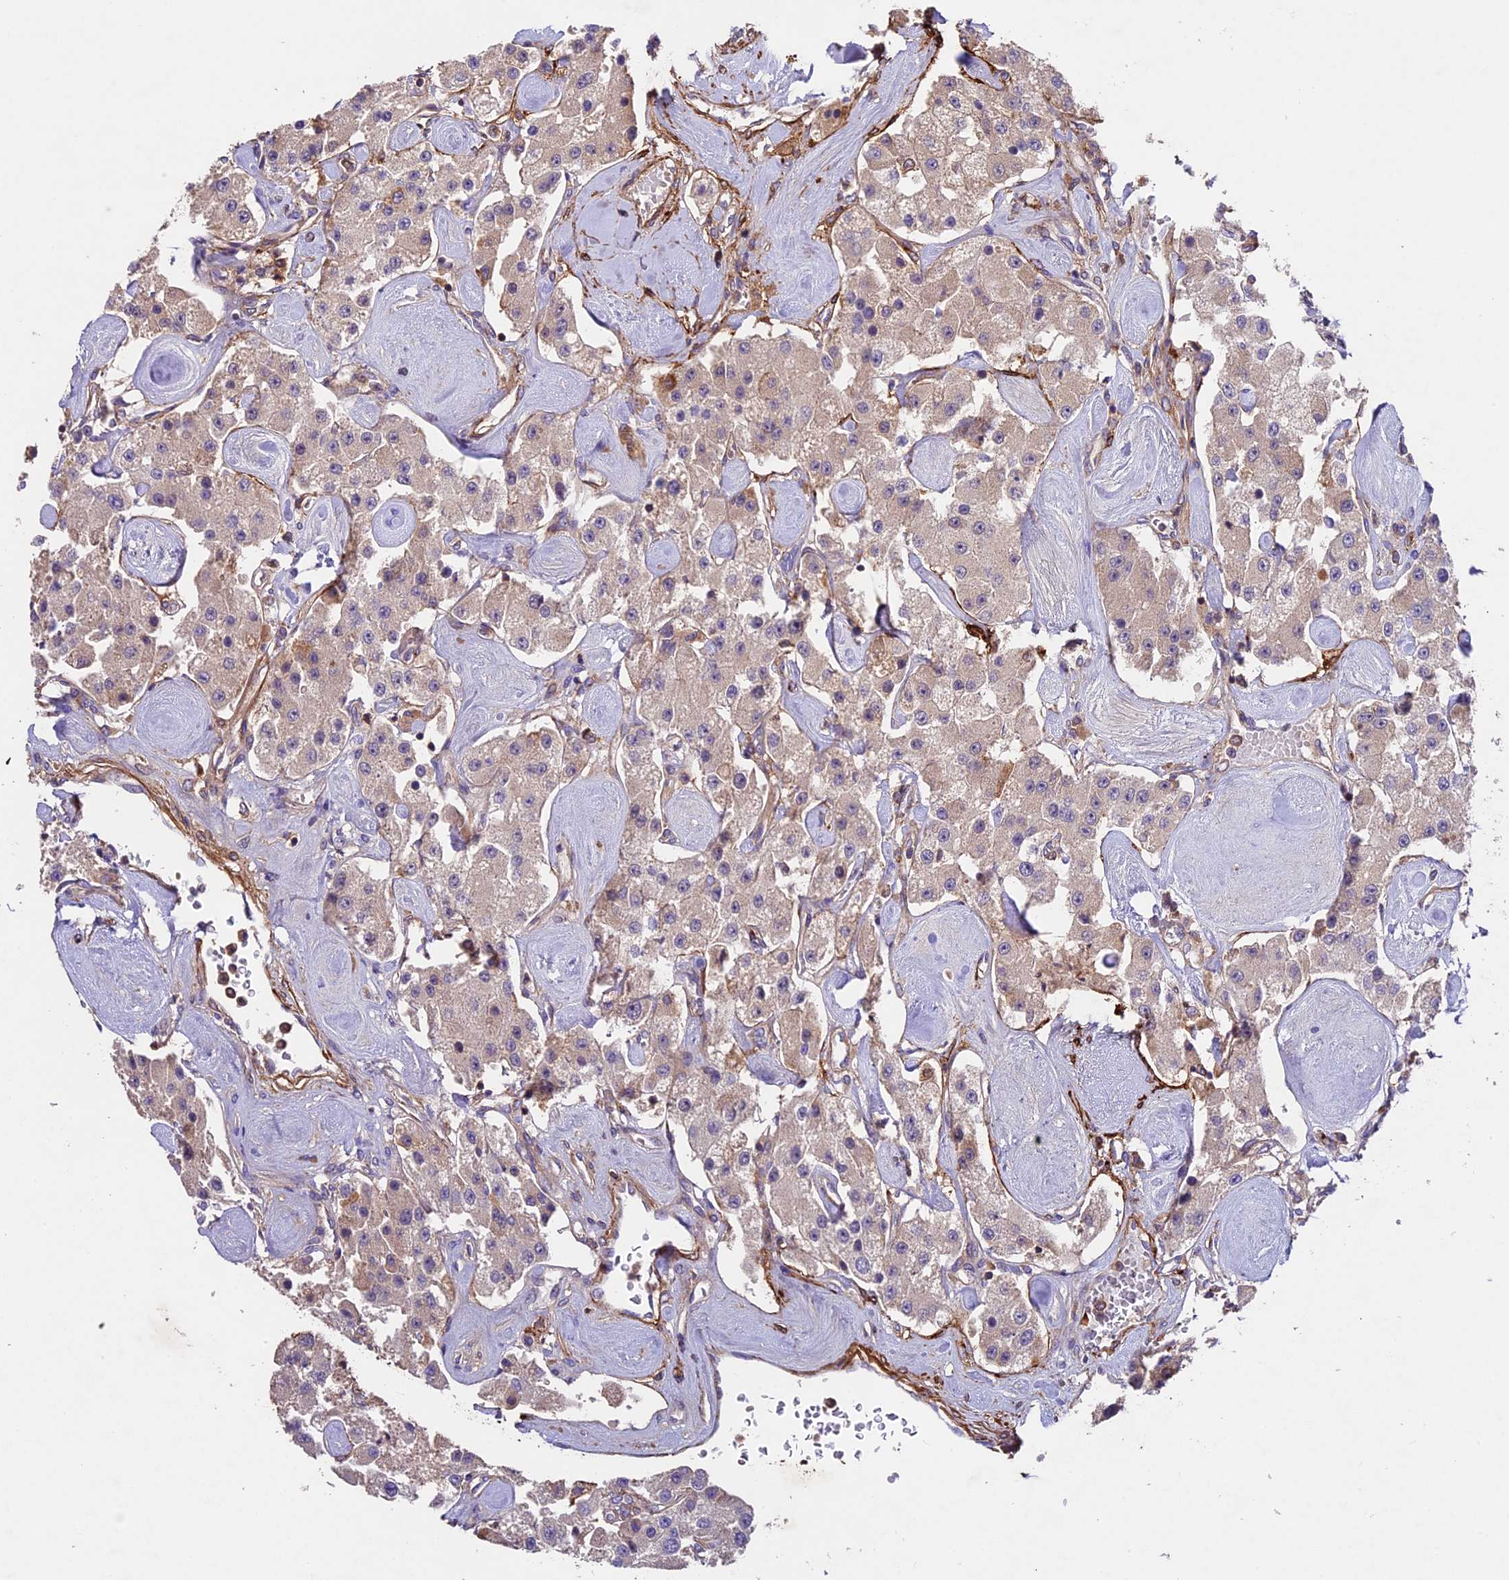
{"staining": {"intensity": "weak", "quantity": "25%-75%", "location": "cytoplasmic/membranous"}, "tissue": "carcinoid", "cell_type": "Tumor cells", "image_type": "cancer", "snomed": [{"axis": "morphology", "description": "Carcinoid, malignant, NOS"}, {"axis": "topography", "description": "Pancreas"}], "caption": "Brown immunohistochemical staining in human carcinoid shows weak cytoplasmic/membranous positivity in about 25%-75% of tumor cells.", "gene": "TBC1D1", "patient": {"sex": "male", "age": 41}}